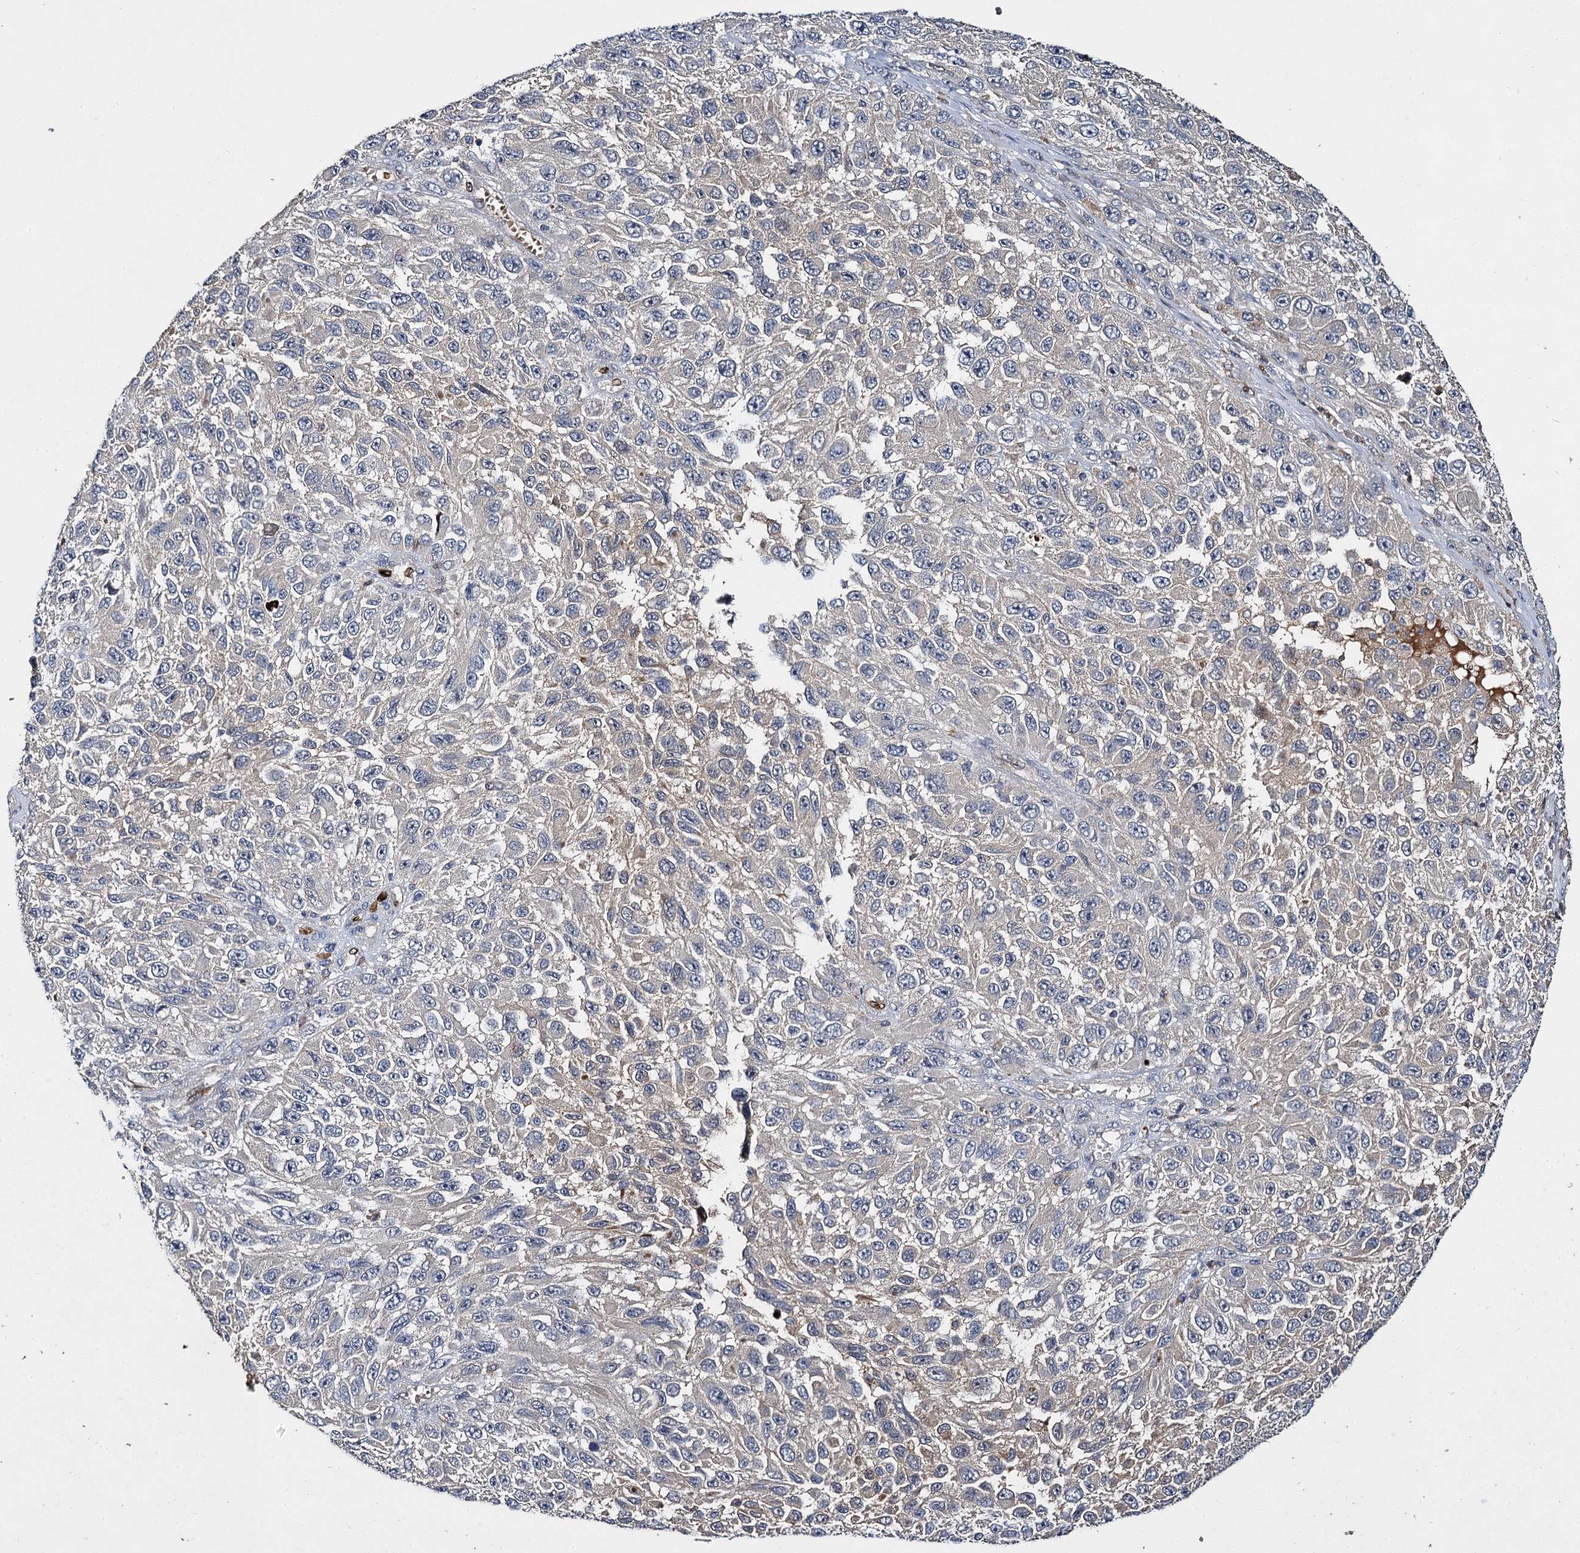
{"staining": {"intensity": "moderate", "quantity": "<25%", "location": "nuclear"}, "tissue": "melanoma", "cell_type": "Tumor cells", "image_type": "cancer", "snomed": [{"axis": "morphology", "description": "Normal tissue, NOS"}, {"axis": "morphology", "description": "Malignant melanoma, NOS"}, {"axis": "topography", "description": "Skin"}], "caption": "This is an image of IHC staining of malignant melanoma, which shows moderate expression in the nuclear of tumor cells.", "gene": "SLC11A2", "patient": {"sex": "female", "age": 96}}